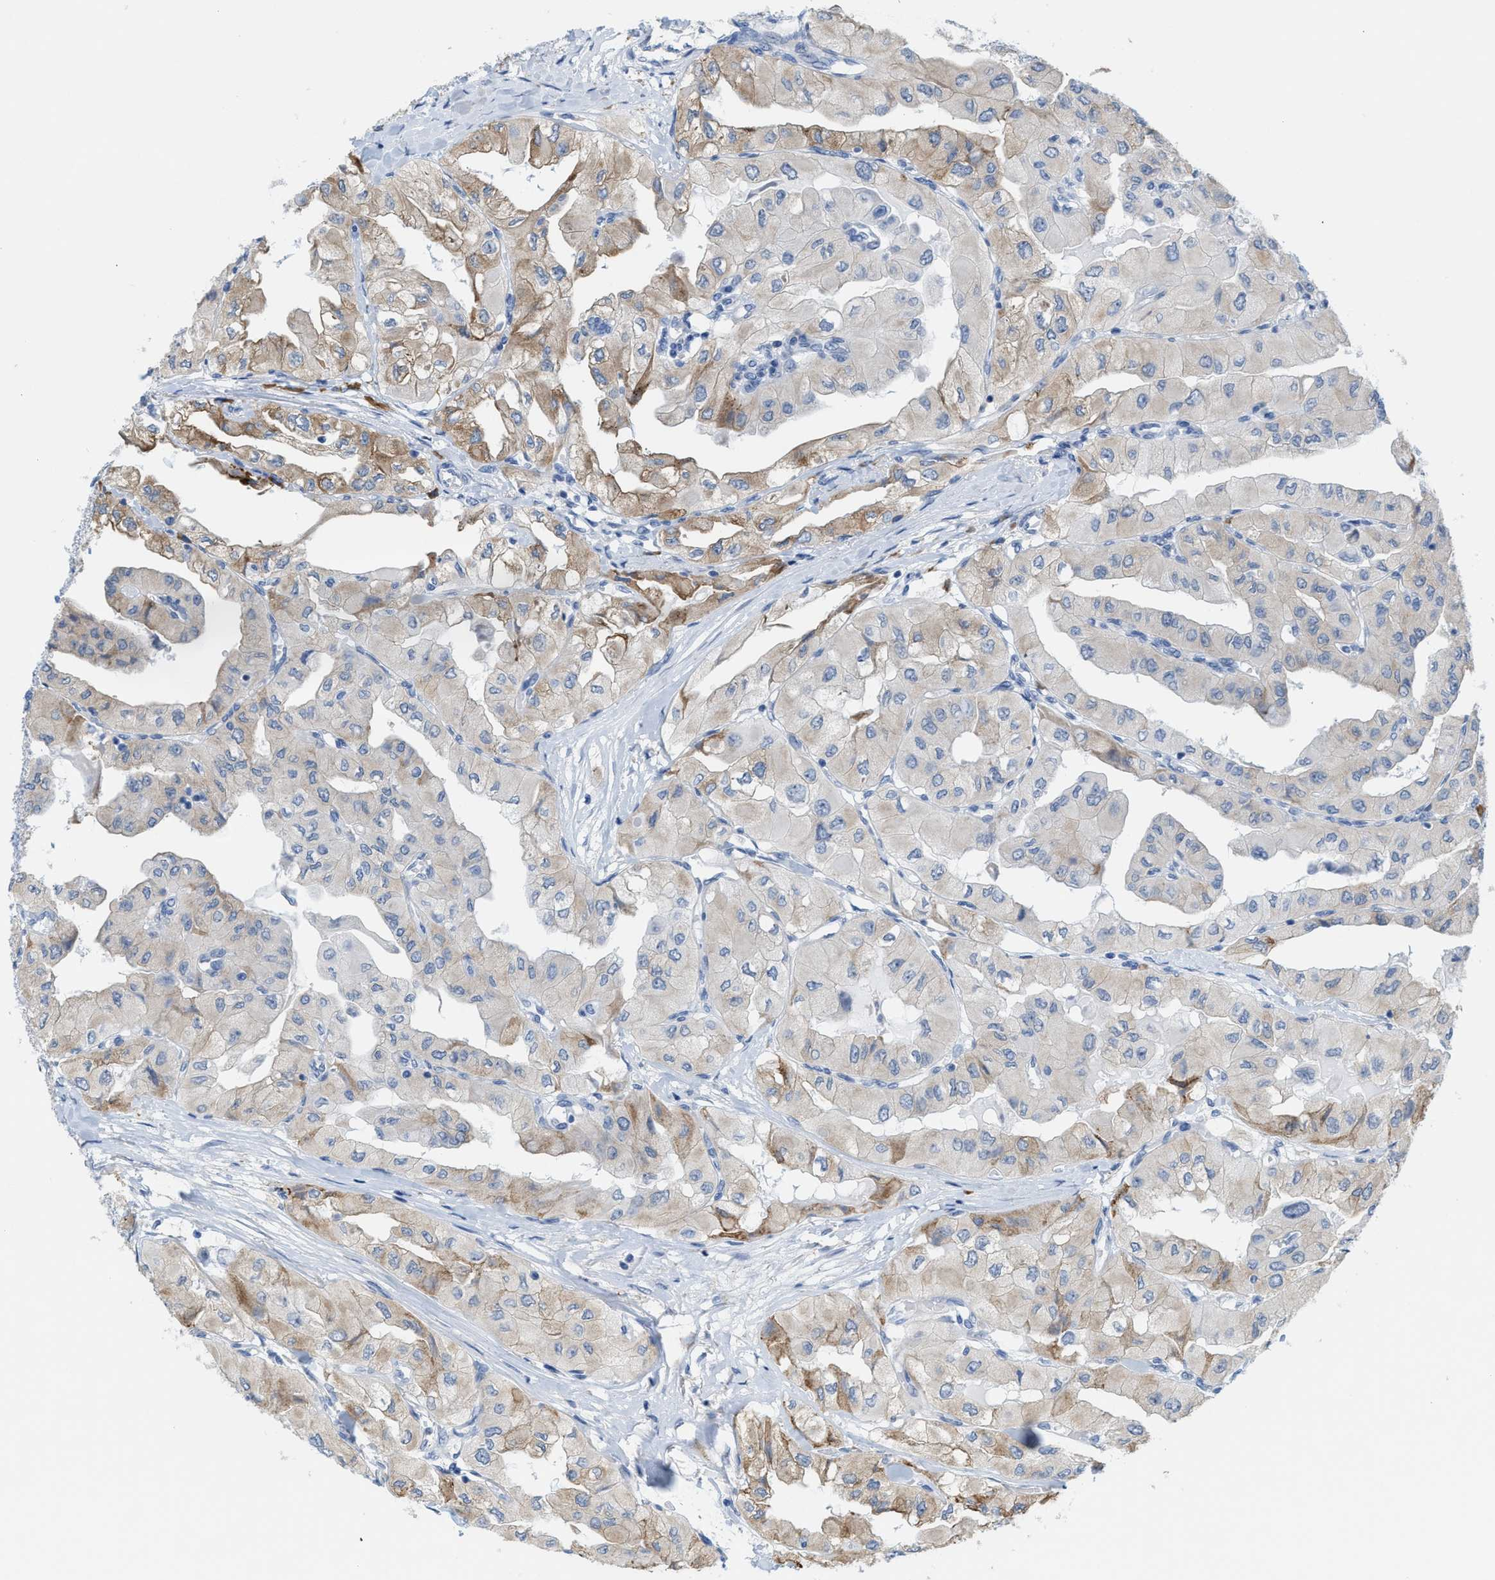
{"staining": {"intensity": "moderate", "quantity": "<25%", "location": "cytoplasmic/membranous"}, "tissue": "thyroid cancer", "cell_type": "Tumor cells", "image_type": "cancer", "snomed": [{"axis": "morphology", "description": "Papillary adenocarcinoma, NOS"}, {"axis": "topography", "description": "Thyroid gland"}], "caption": "Tumor cells reveal moderate cytoplasmic/membranous expression in approximately <25% of cells in papillary adenocarcinoma (thyroid).", "gene": "KIFC3", "patient": {"sex": "female", "age": 59}}